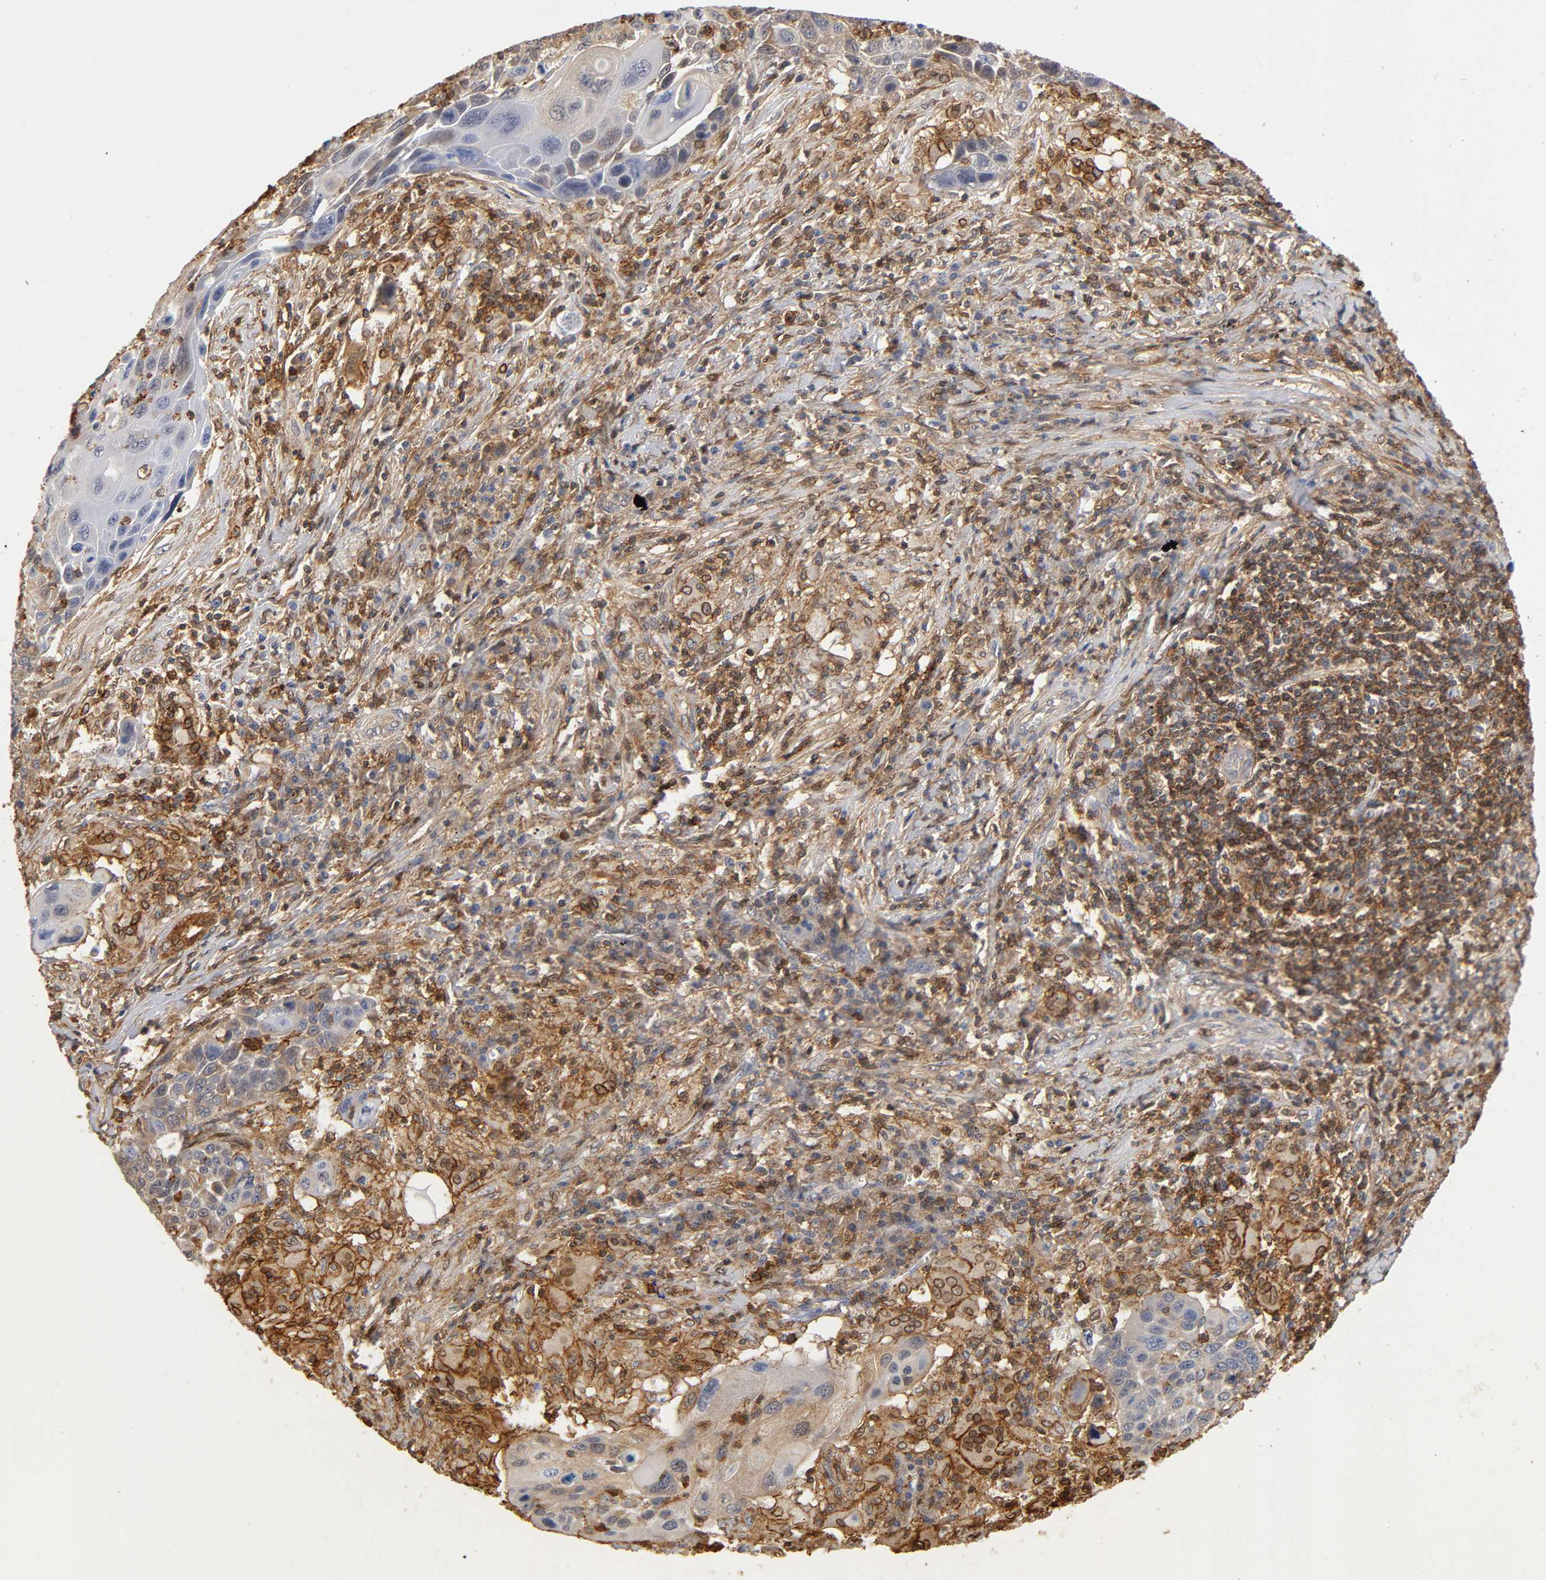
{"staining": {"intensity": "weak", "quantity": "<25%", "location": "cytoplasmic/membranous"}, "tissue": "lung cancer", "cell_type": "Tumor cells", "image_type": "cancer", "snomed": [{"axis": "morphology", "description": "Squamous cell carcinoma, NOS"}, {"axis": "topography", "description": "Lung"}], "caption": "Immunohistochemical staining of human lung cancer (squamous cell carcinoma) exhibits no significant expression in tumor cells.", "gene": "ANXA11", "patient": {"sex": "male", "age": 68}}